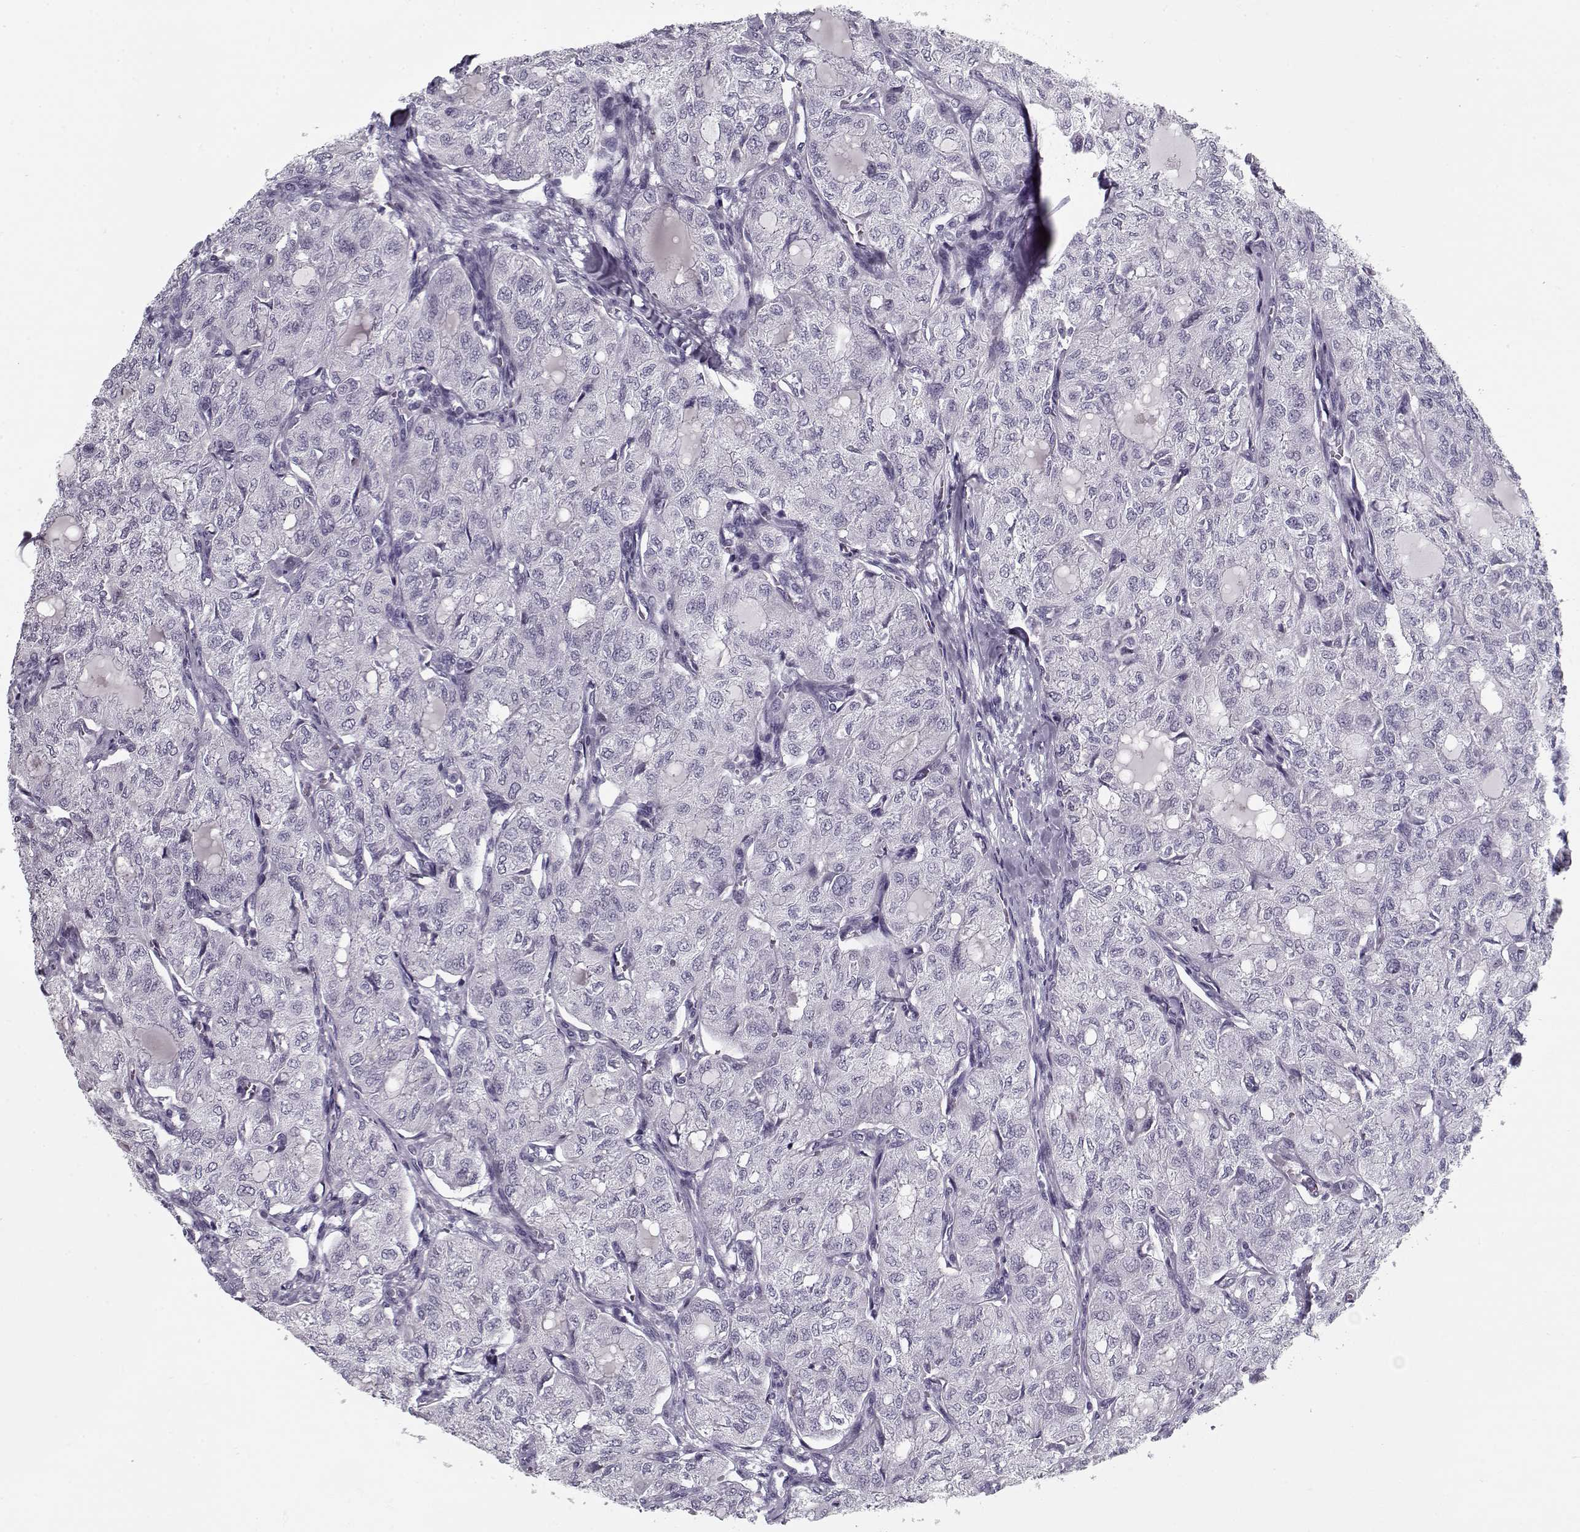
{"staining": {"intensity": "negative", "quantity": "none", "location": "none"}, "tissue": "thyroid cancer", "cell_type": "Tumor cells", "image_type": "cancer", "snomed": [{"axis": "morphology", "description": "Follicular adenoma carcinoma, NOS"}, {"axis": "topography", "description": "Thyroid gland"}], "caption": "IHC image of follicular adenoma carcinoma (thyroid) stained for a protein (brown), which shows no positivity in tumor cells.", "gene": "SPACA9", "patient": {"sex": "male", "age": 75}}